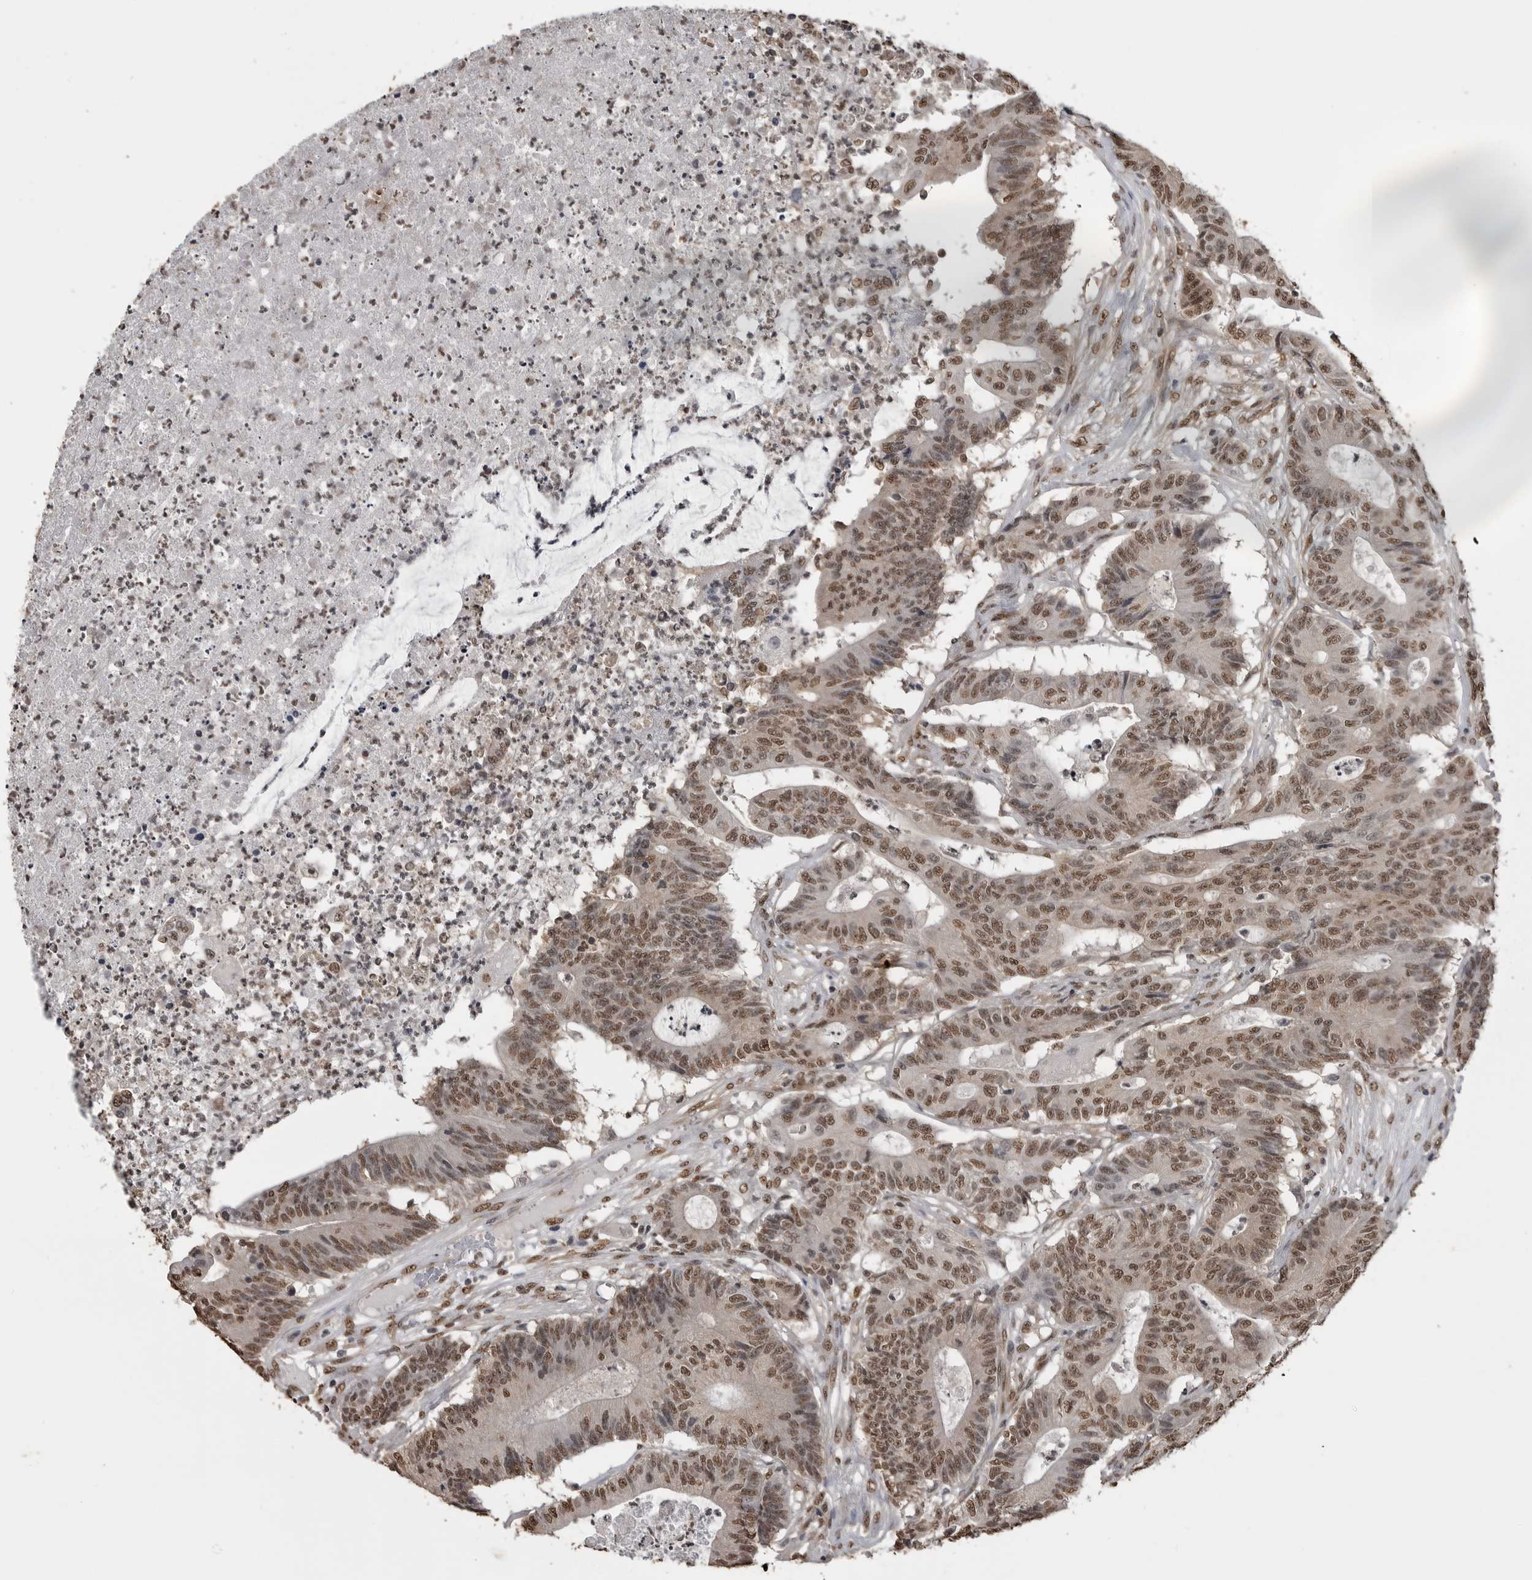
{"staining": {"intensity": "moderate", "quantity": ">75%", "location": "nuclear"}, "tissue": "colorectal cancer", "cell_type": "Tumor cells", "image_type": "cancer", "snomed": [{"axis": "morphology", "description": "Adenocarcinoma, NOS"}, {"axis": "topography", "description": "Colon"}], "caption": "DAB immunohistochemical staining of human colorectal cancer (adenocarcinoma) demonstrates moderate nuclear protein expression in approximately >75% of tumor cells.", "gene": "SMAD2", "patient": {"sex": "female", "age": 84}}